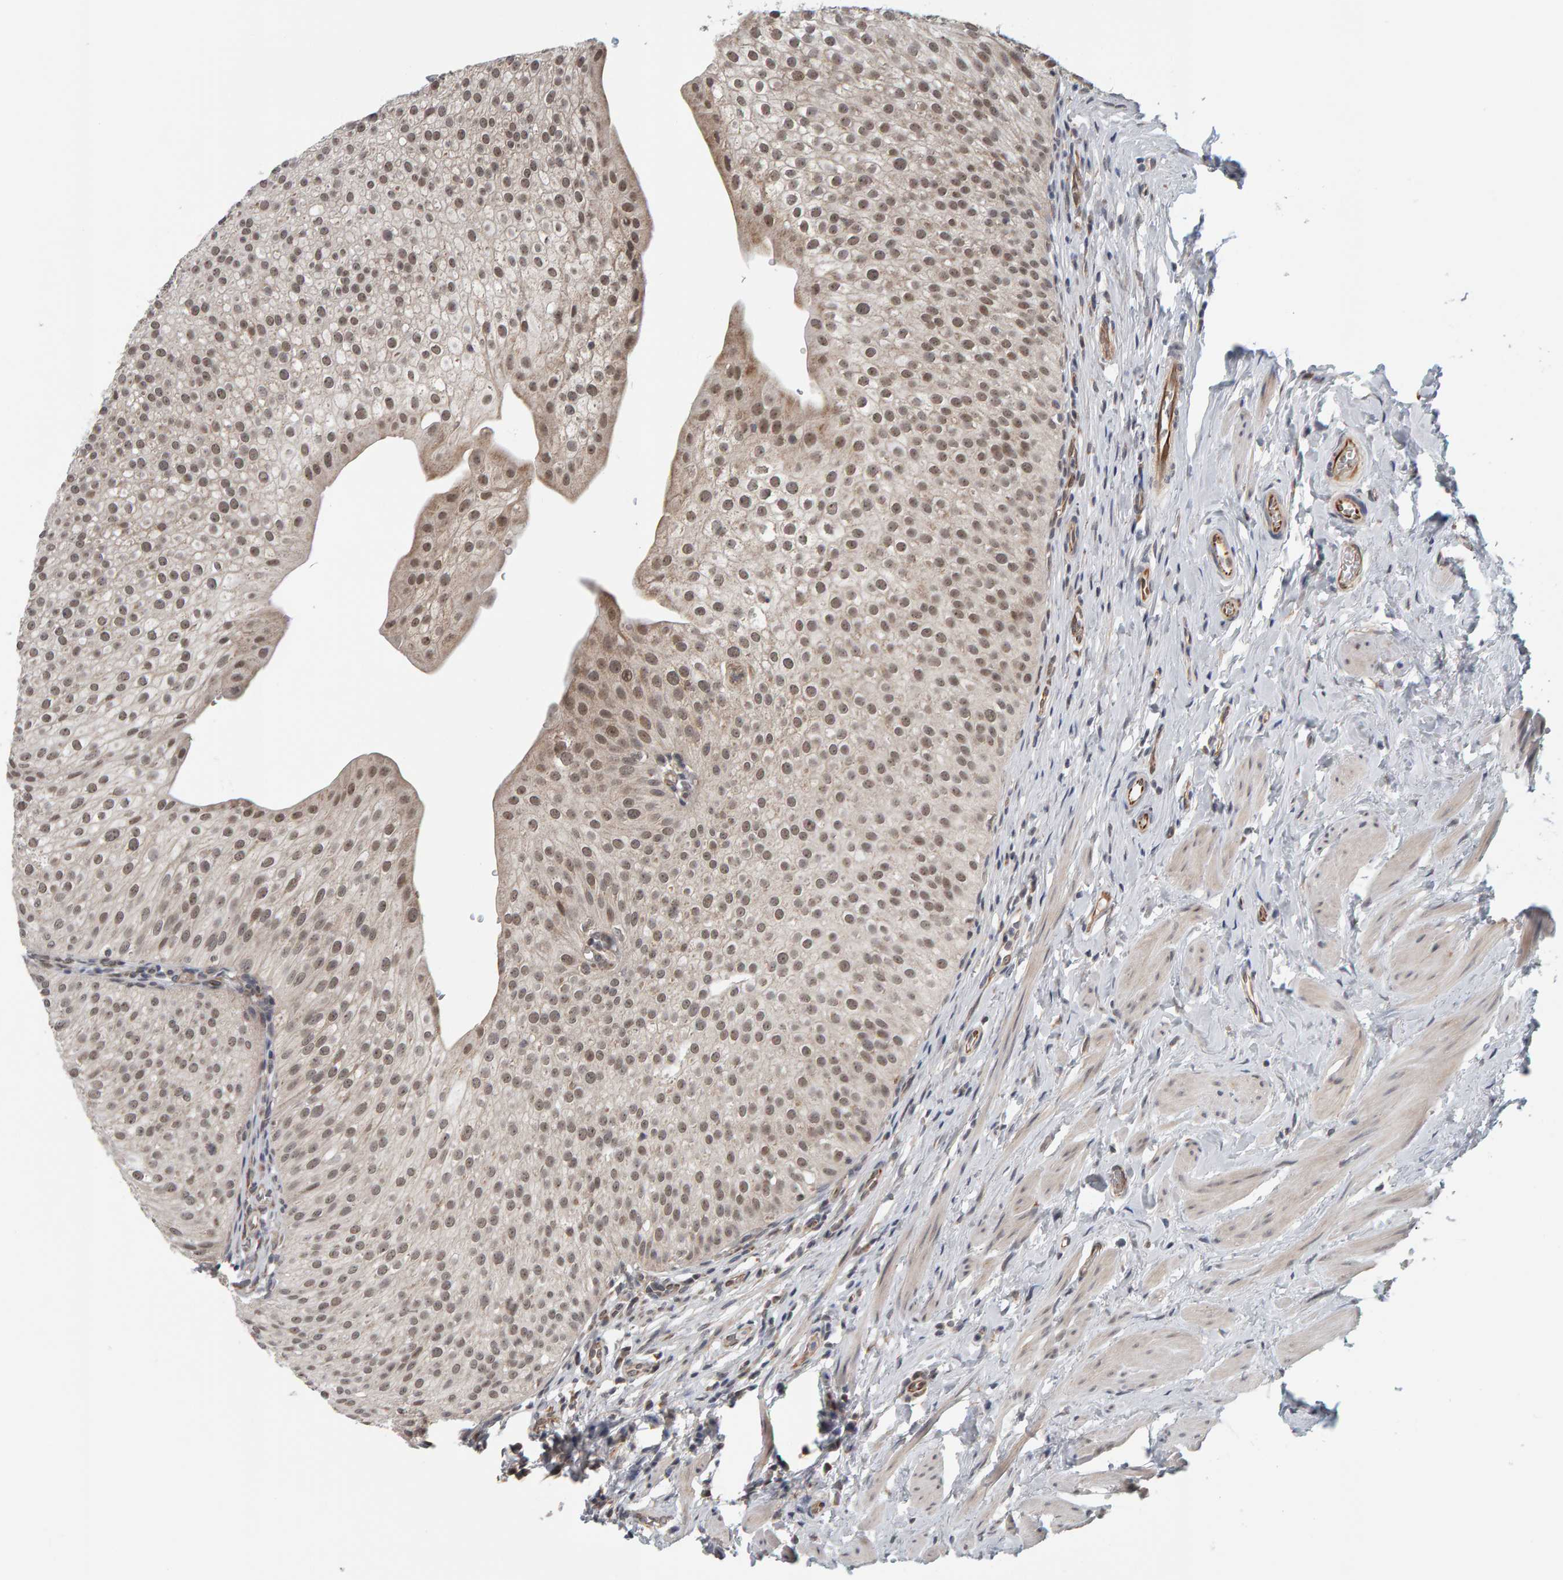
{"staining": {"intensity": "moderate", "quantity": ">75%", "location": "nuclear"}, "tissue": "urothelial cancer", "cell_type": "Tumor cells", "image_type": "cancer", "snomed": [{"axis": "morphology", "description": "Normal tissue, NOS"}, {"axis": "morphology", "description": "Urothelial carcinoma, Low grade"}, {"axis": "topography", "description": "Smooth muscle"}, {"axis": "topography", "description": "Urinary bladder"}], "caption": "About >75% of tumor cells in human urothelial cancer reveal moderate nuclear protein staining as visualized by brown immunohistochemical staining.", "gene": "DAP3", "patient": {"sex": "male", "age": 60}}